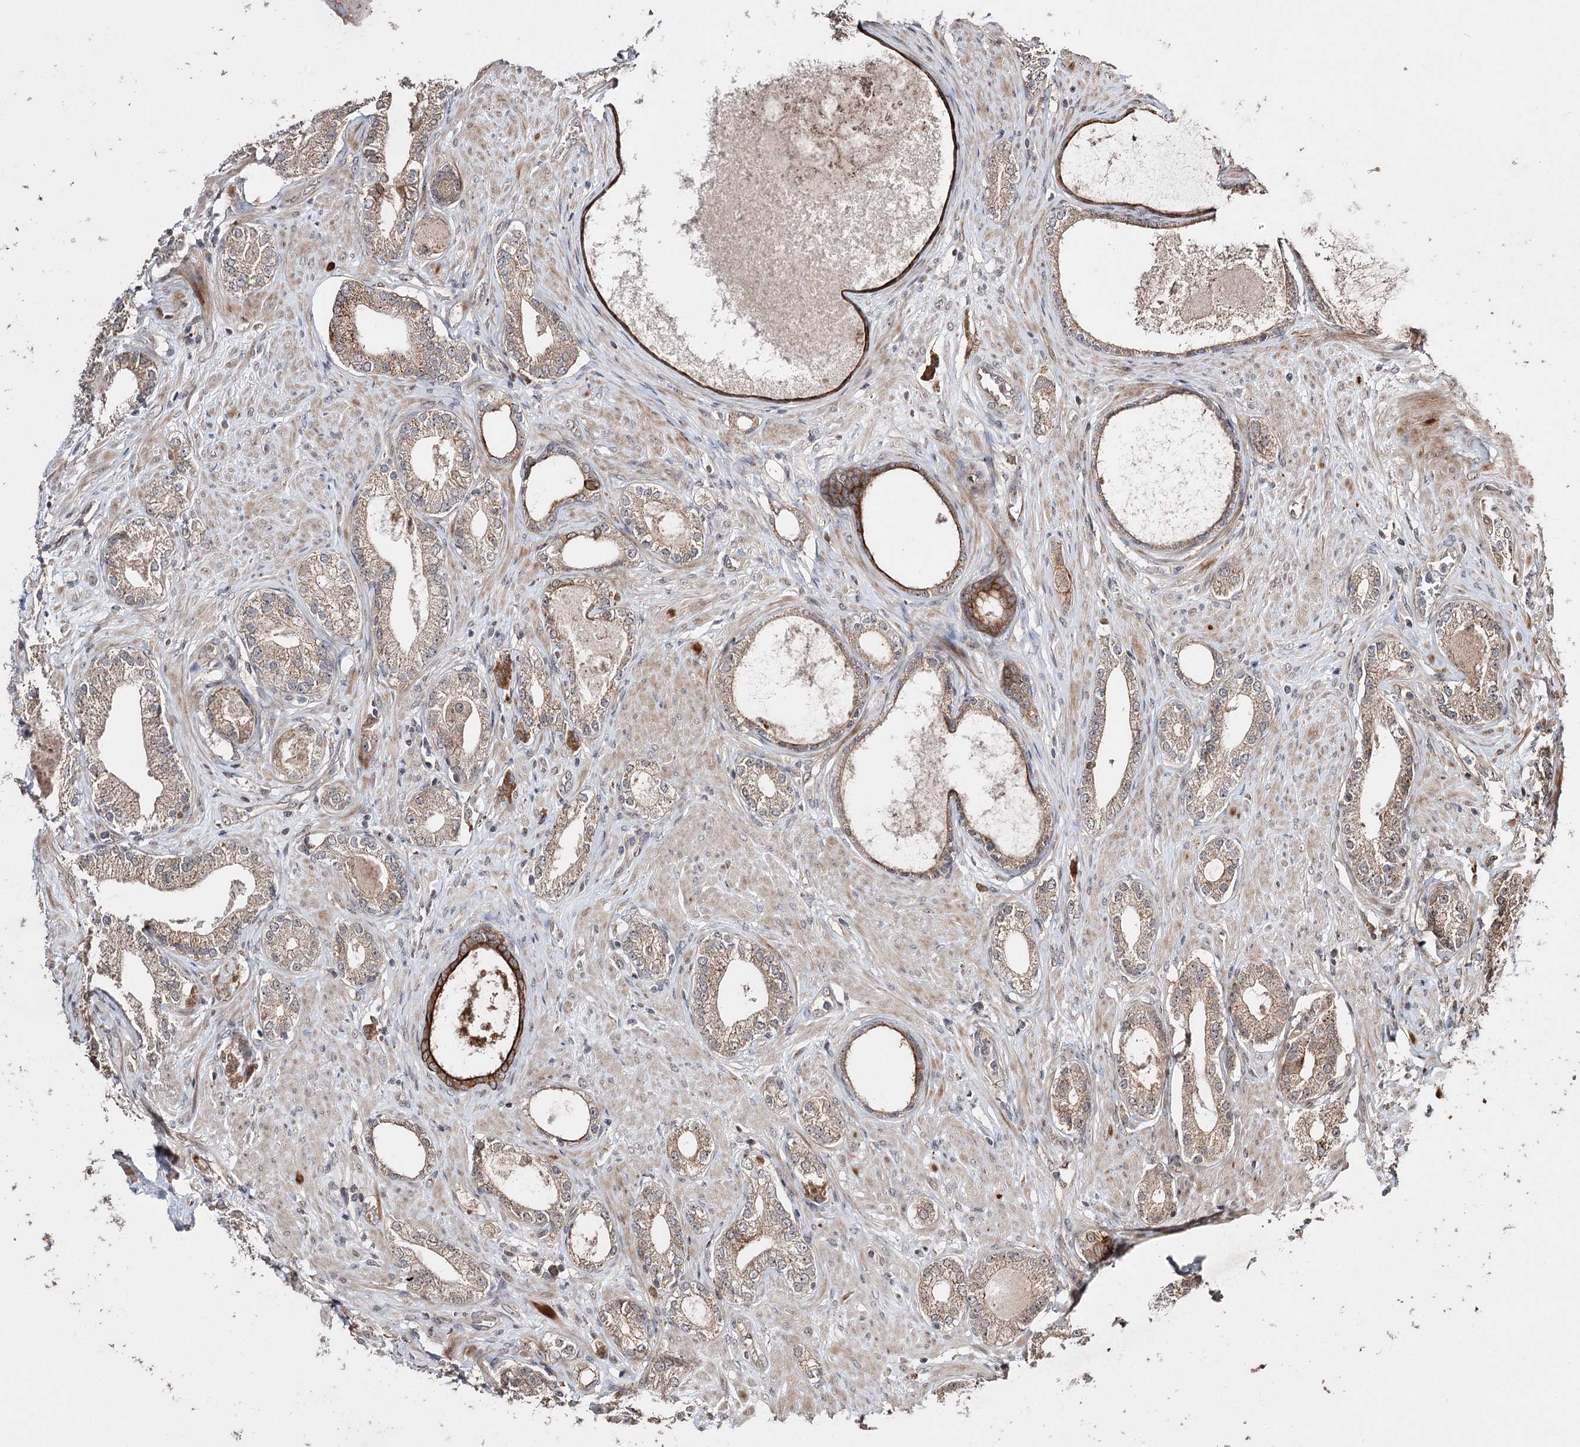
{"staining": {"intensity": "weak", "quantity": ">75%", "location": "cytoplasmic/membranous"}, "tissue": "prostate cancer", "cell_type": "Tumor cells", "image_type": "cancer", "snomed": [{"axis": "morphology", "description": "Adenocarcinoma, High grade"}, {"axis": "topography", "description": "Prostate"}], "caption": "Prostate adenocarcinoma (high-grade) tissue exhibits weak cytoplasmic/membranous expression in about >75% of tumor cells", "gene": "CPNE8", "patient": {"sex": "male", "age": 63}}